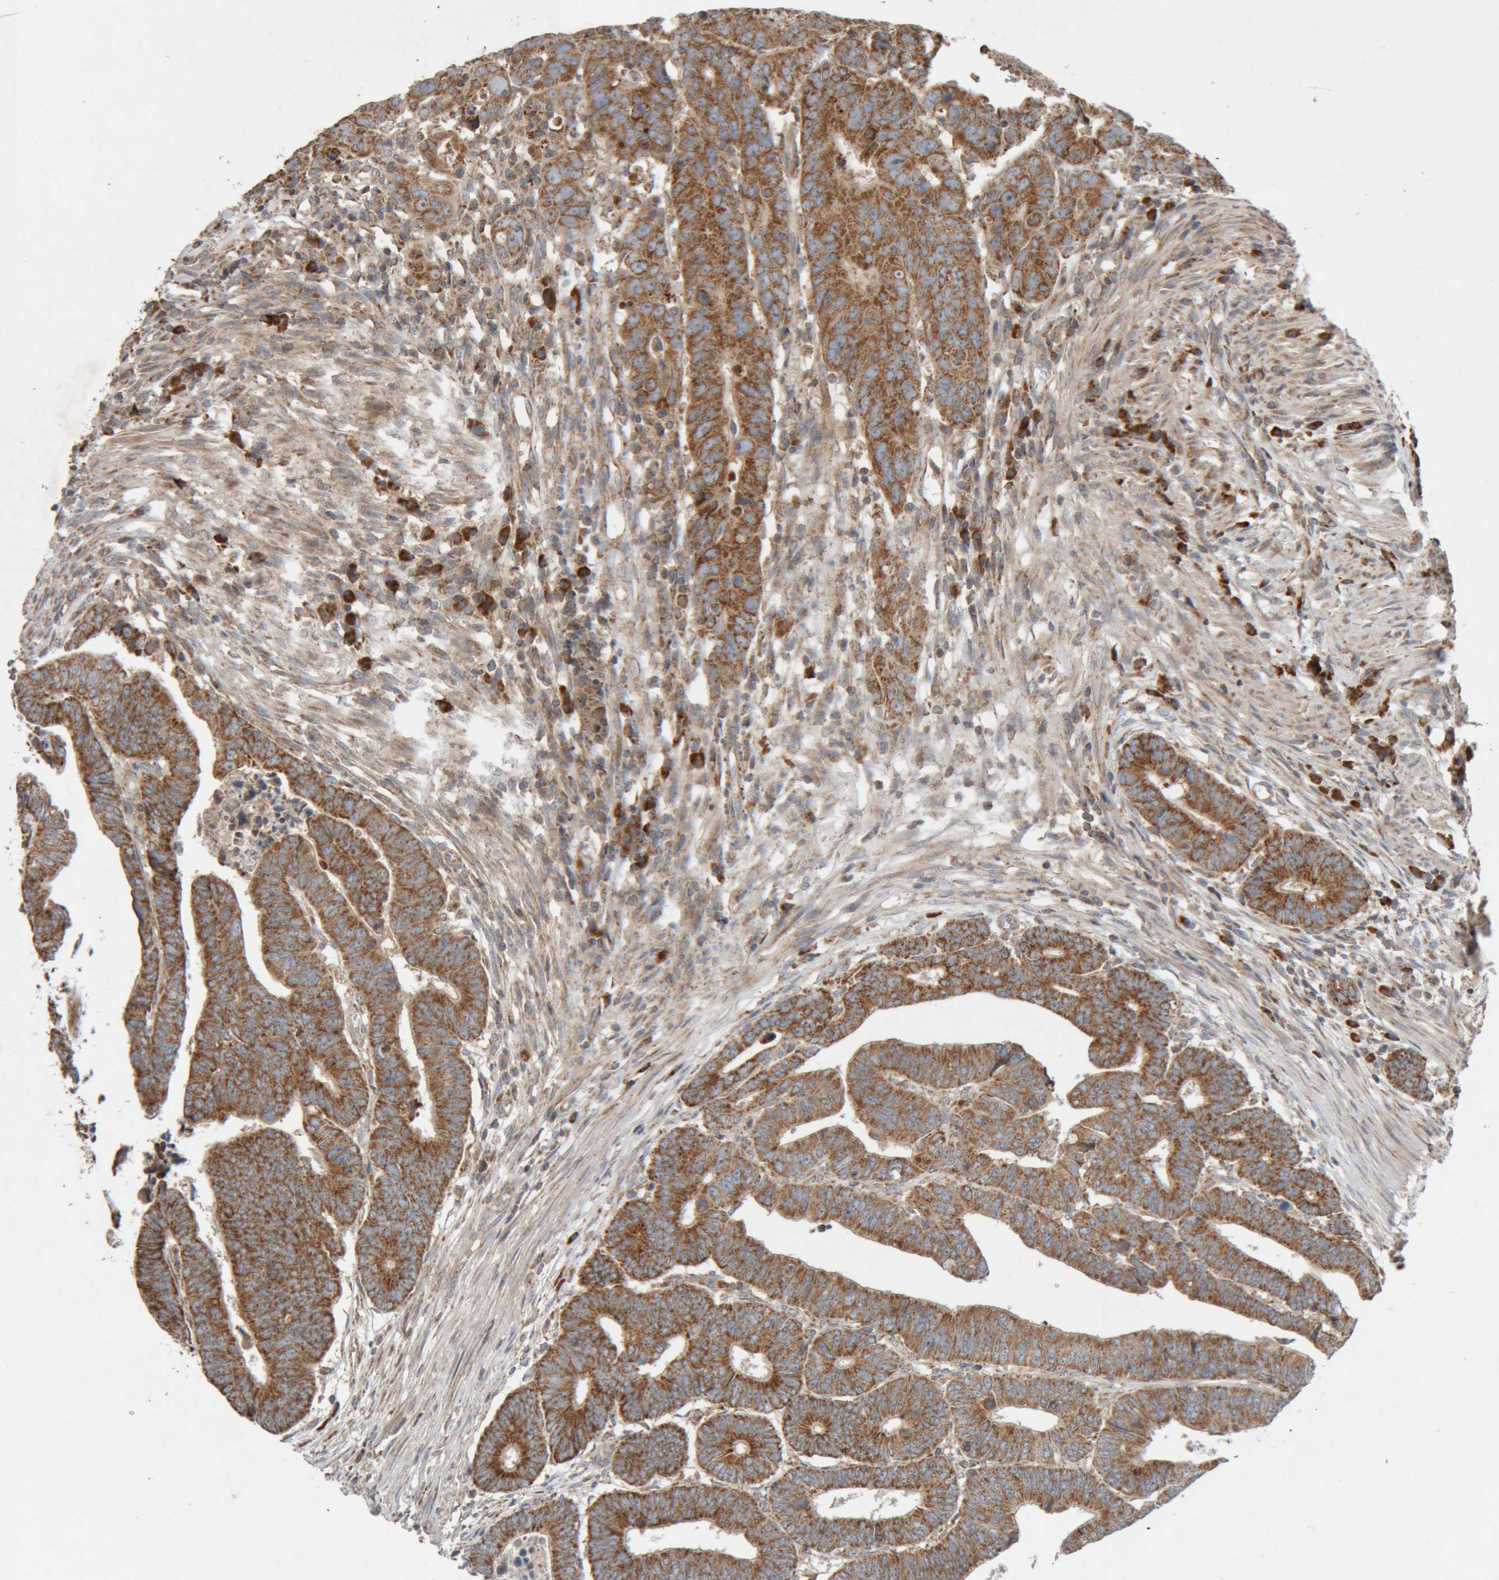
{"staining": {"intensity": "strong", "quantity": ">75%", "location": "cytoplasmic/membranous"}, "tissue": "colorectal cancer", "cell_type": "Tumor cells", "image_type": "cancer", "snomed": [{"axis": "morphology", "description": "Adenocarcinoma, NOS"}, {"axis": "topography", "description": "Rectum"}], "caption": "Immunohistochemistry image of neoplastic tissue: adenocarcinoma (colorectal) stained using IHC shows high levels of strong protein expression localized specifically in the cytoplasmic/membranous of tumor cells, appearing as a cytoplasmic/membranous brown color.", "gene": "KIF21B", "patient": {"sex": "female", "age": 65}}